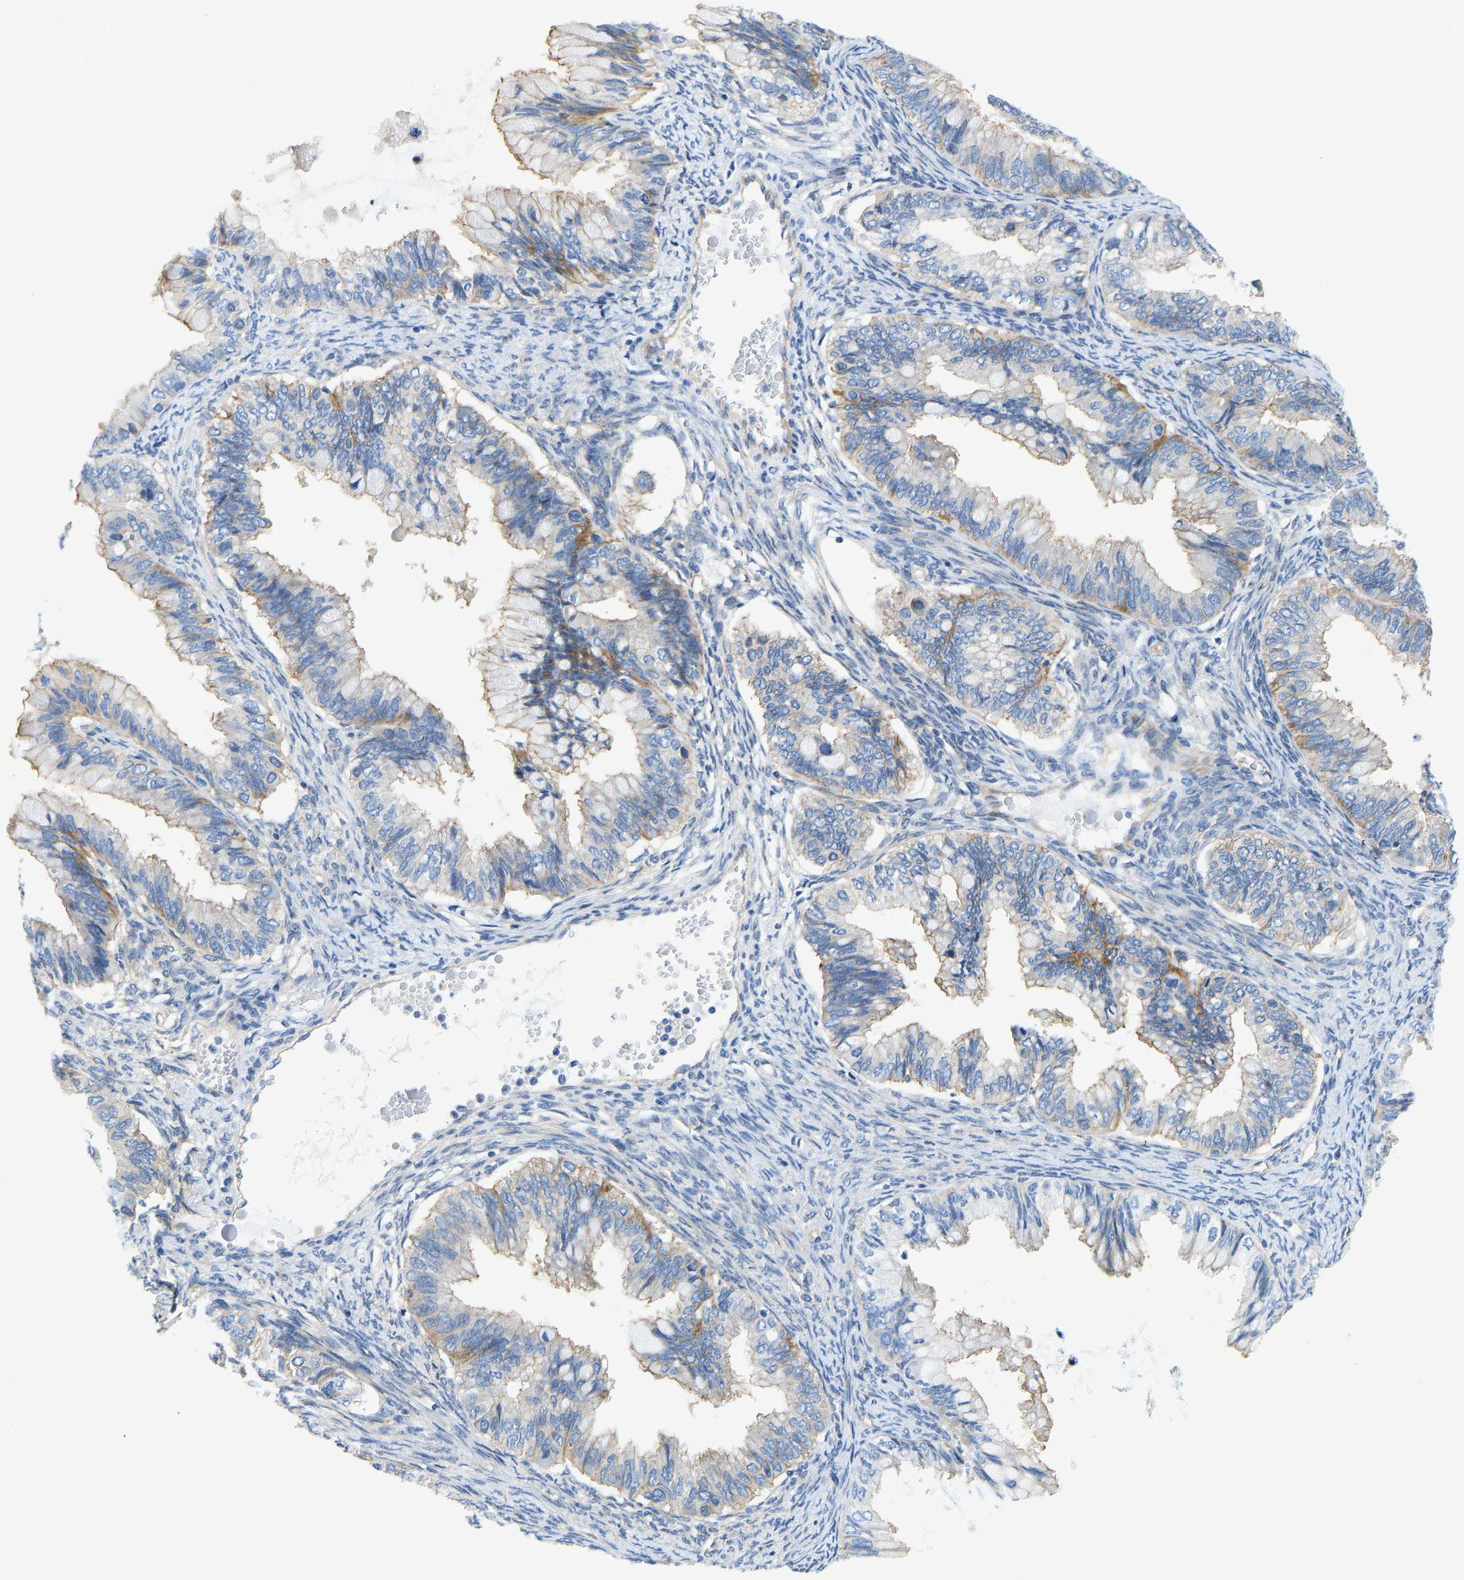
{"staining": {"intensity": "moderate", "quantity": "25%-75%", "location": "cytoplasmic/membranous"}, "tissue": "ovarian cancer", "cell_type": "Tumor cells", "image_type": "cancer", "snomed": [{"axis": "morphology", "description": "Cystadenocarcinoma, mucinous, NOS"}, {"axis": "topography", "description": "Ovary"}], "caption": "Protein expression by IHC exhibits moderate cytoplasmic/membranous positivity in about 25%-75% of tumor cells in ovarian cancer (mucinous cystadenocarcinoma).", "gene": "CHAD", "patient": {"sex": "female", "age": 80}}